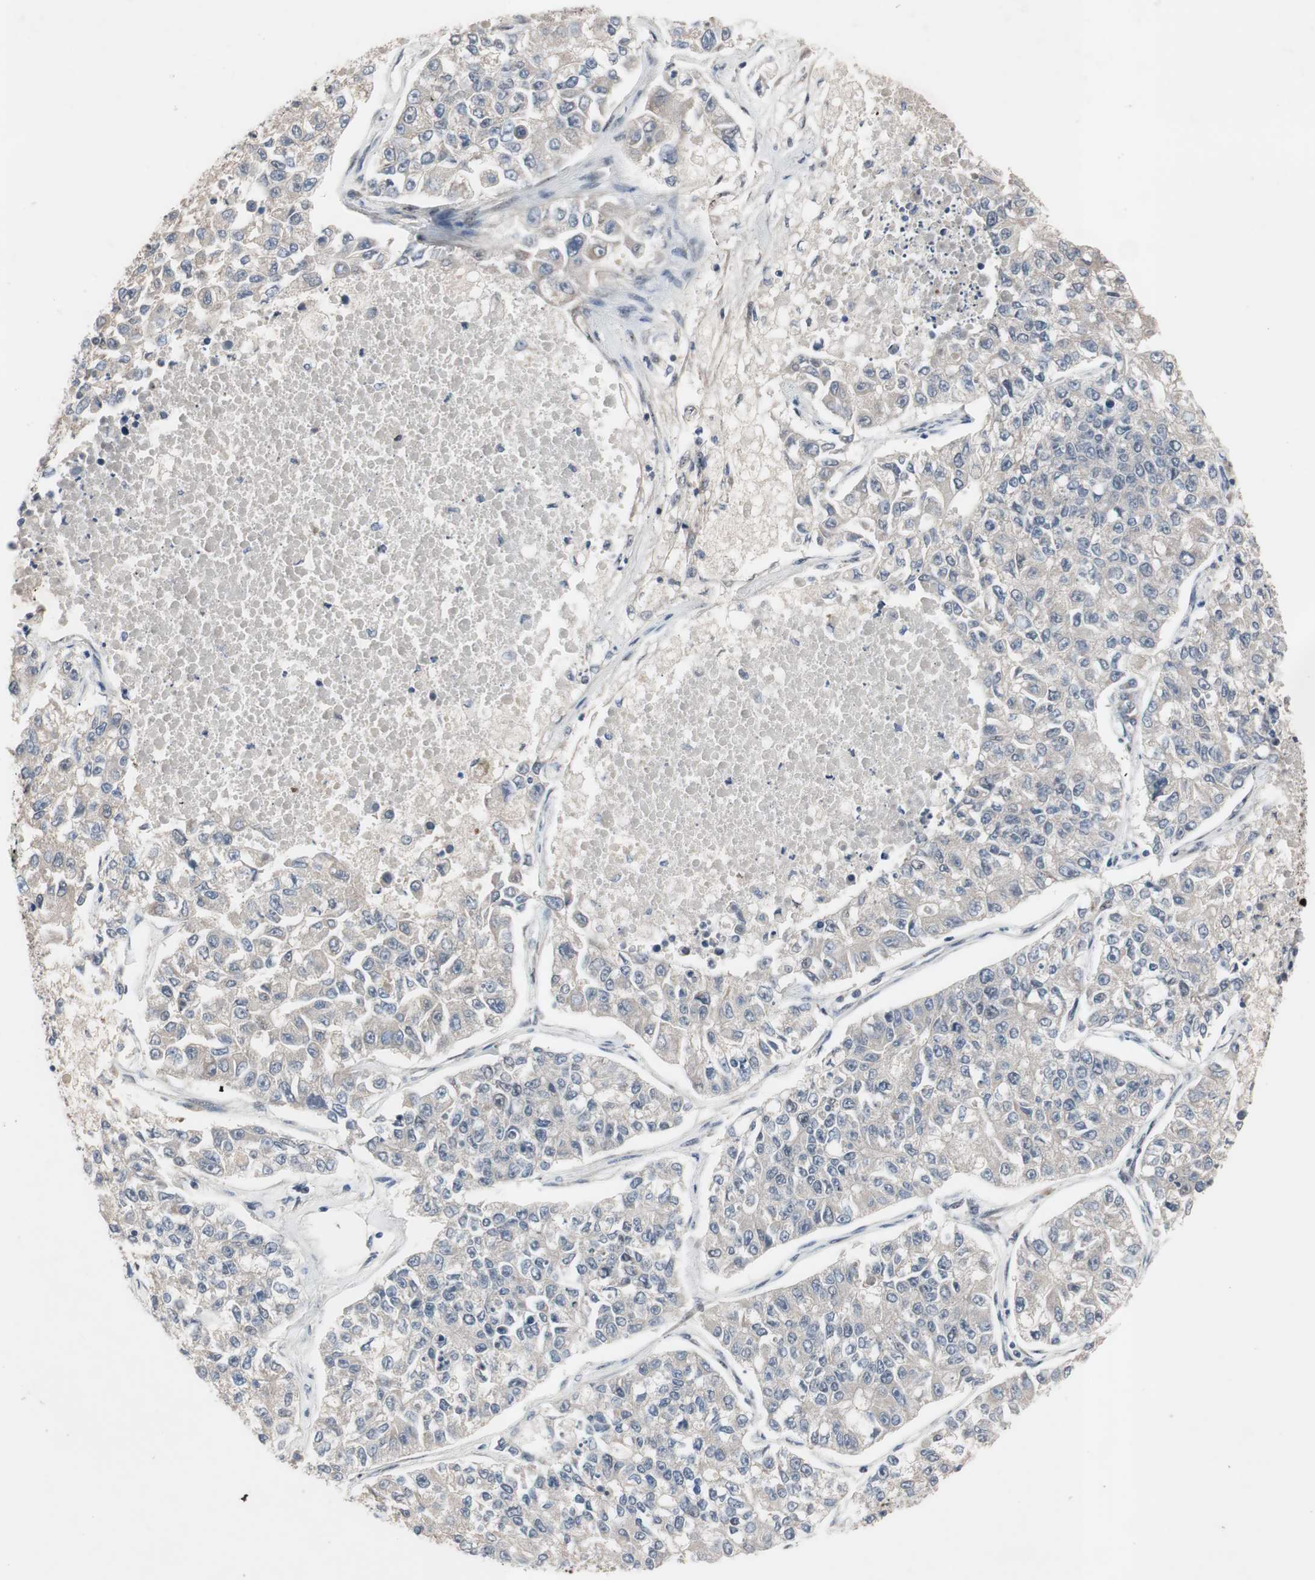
{"staining": {"intensity": "negative", "quantity": "none", "location": "none"}, "tissue": "lung cancer", "cell_type": "Tumor cells", "image_type": "cancer", "snomed": [{"axis": "morphology", "description": "Adenocarcinoma, NOS"}, {"axis": "topography", "description": "Lung"}], "caption": "Immunohistochemistry (IHC) photomicrograph of neoplastic tissue: human adenocarcinoma (lung) stained with DAB (3,3'-diaminobenzidine) demonstrates no significant protein positivity in tumor cells.", "gene": "SOX7", "patient": {"sex": "male", "age": 49}}